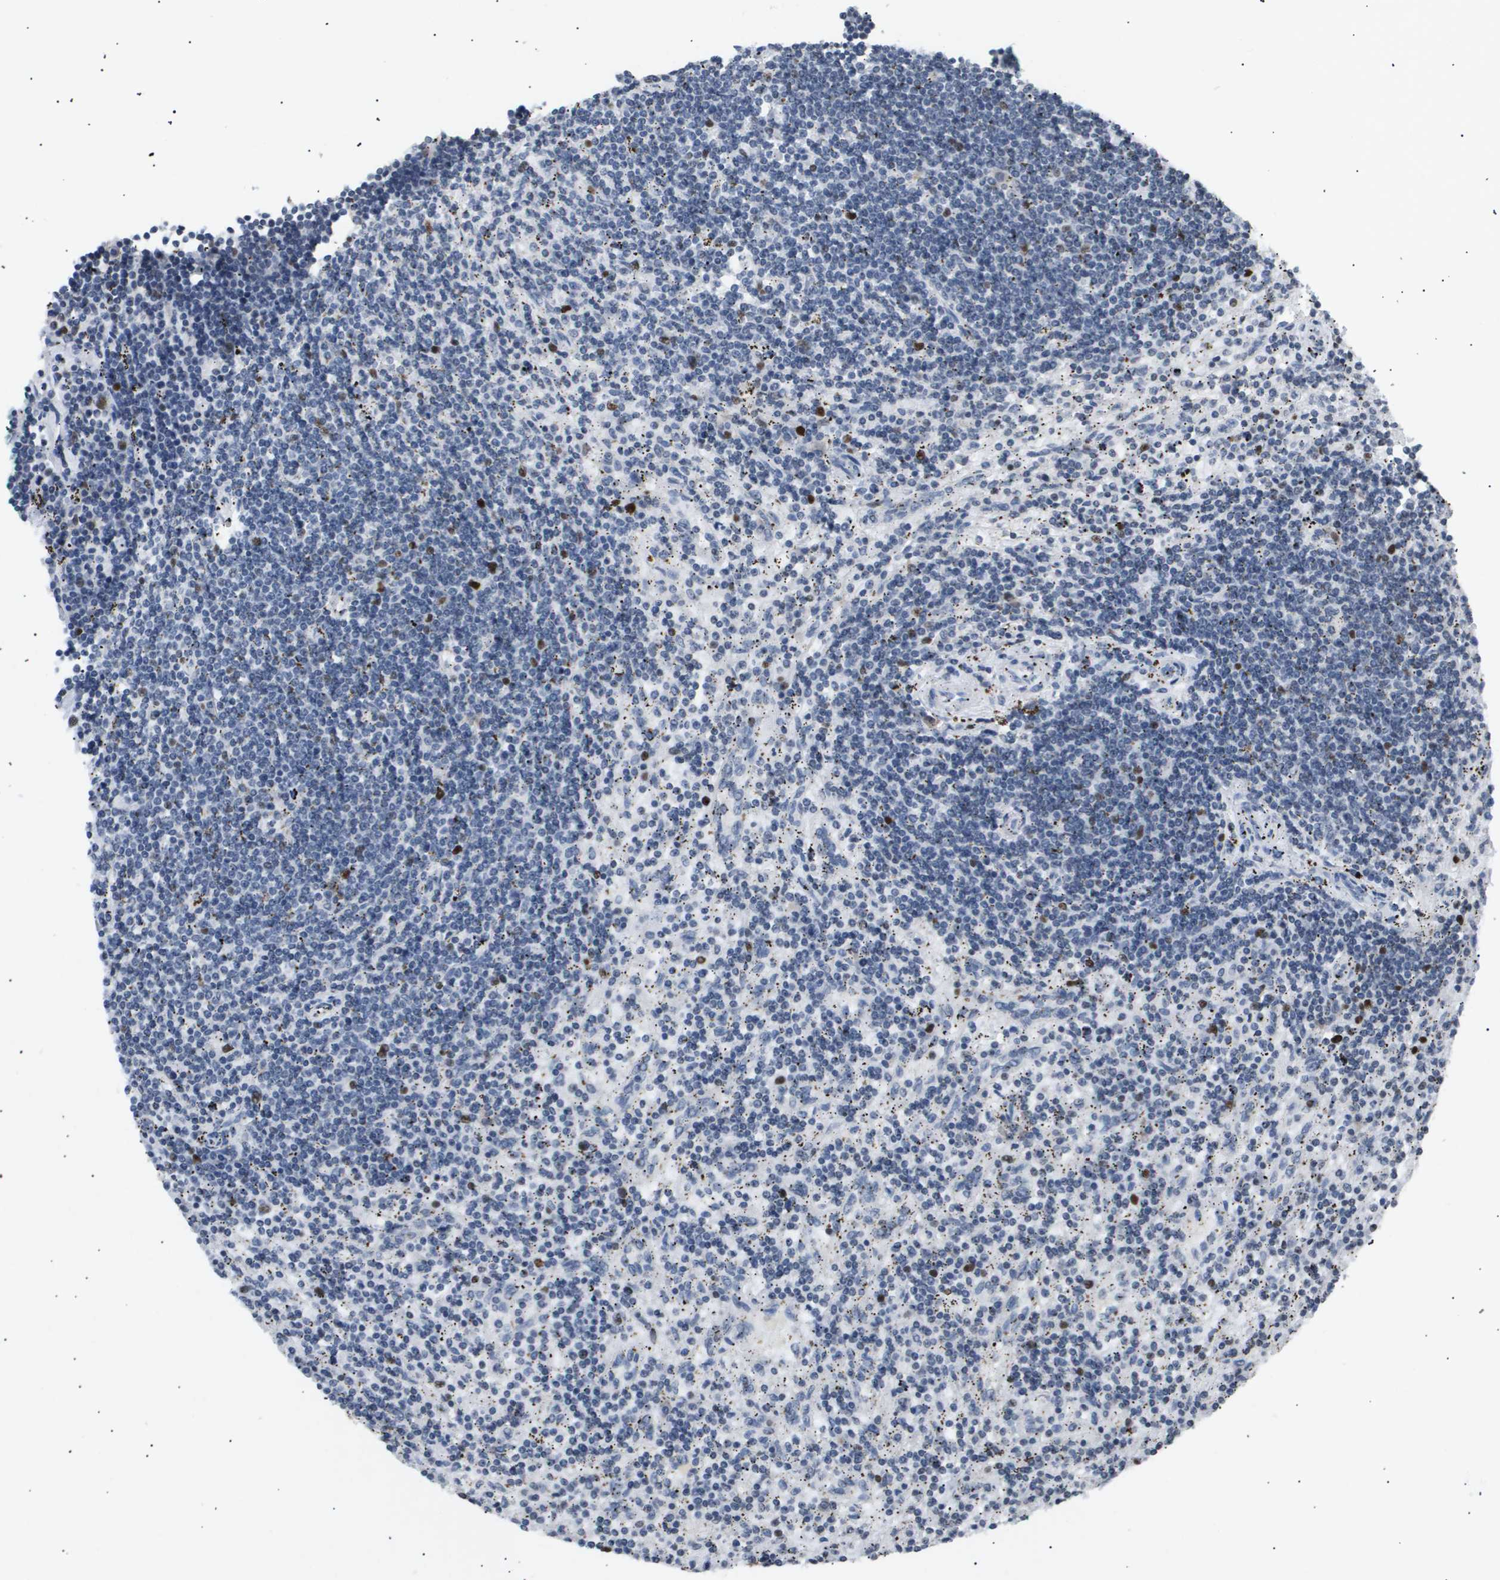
{"staining": {"intensity": "strong", "quantity": "<25%", "location": "nuclear"}, "tissue": "lymphoma", "cell_type": "Tumor cells", "image_type": "cancer", "snomed": [{"axis": "morphology", "description": "Malignant lymphoma, non-Hodgkin's type, Low grade"}, {"axis": "topography", "description": "Spleen"}], "caption": "A high-resolution micrograph shows immunohistochemistry (IHC) staining of malignant lymphoma, non-Hodgkin's type (low-grade), which reveals strong nuclear staining in about <25% of tumor cells.", "gene": "ANAPC2", "patient": {"sex": "male", "age": 76}}